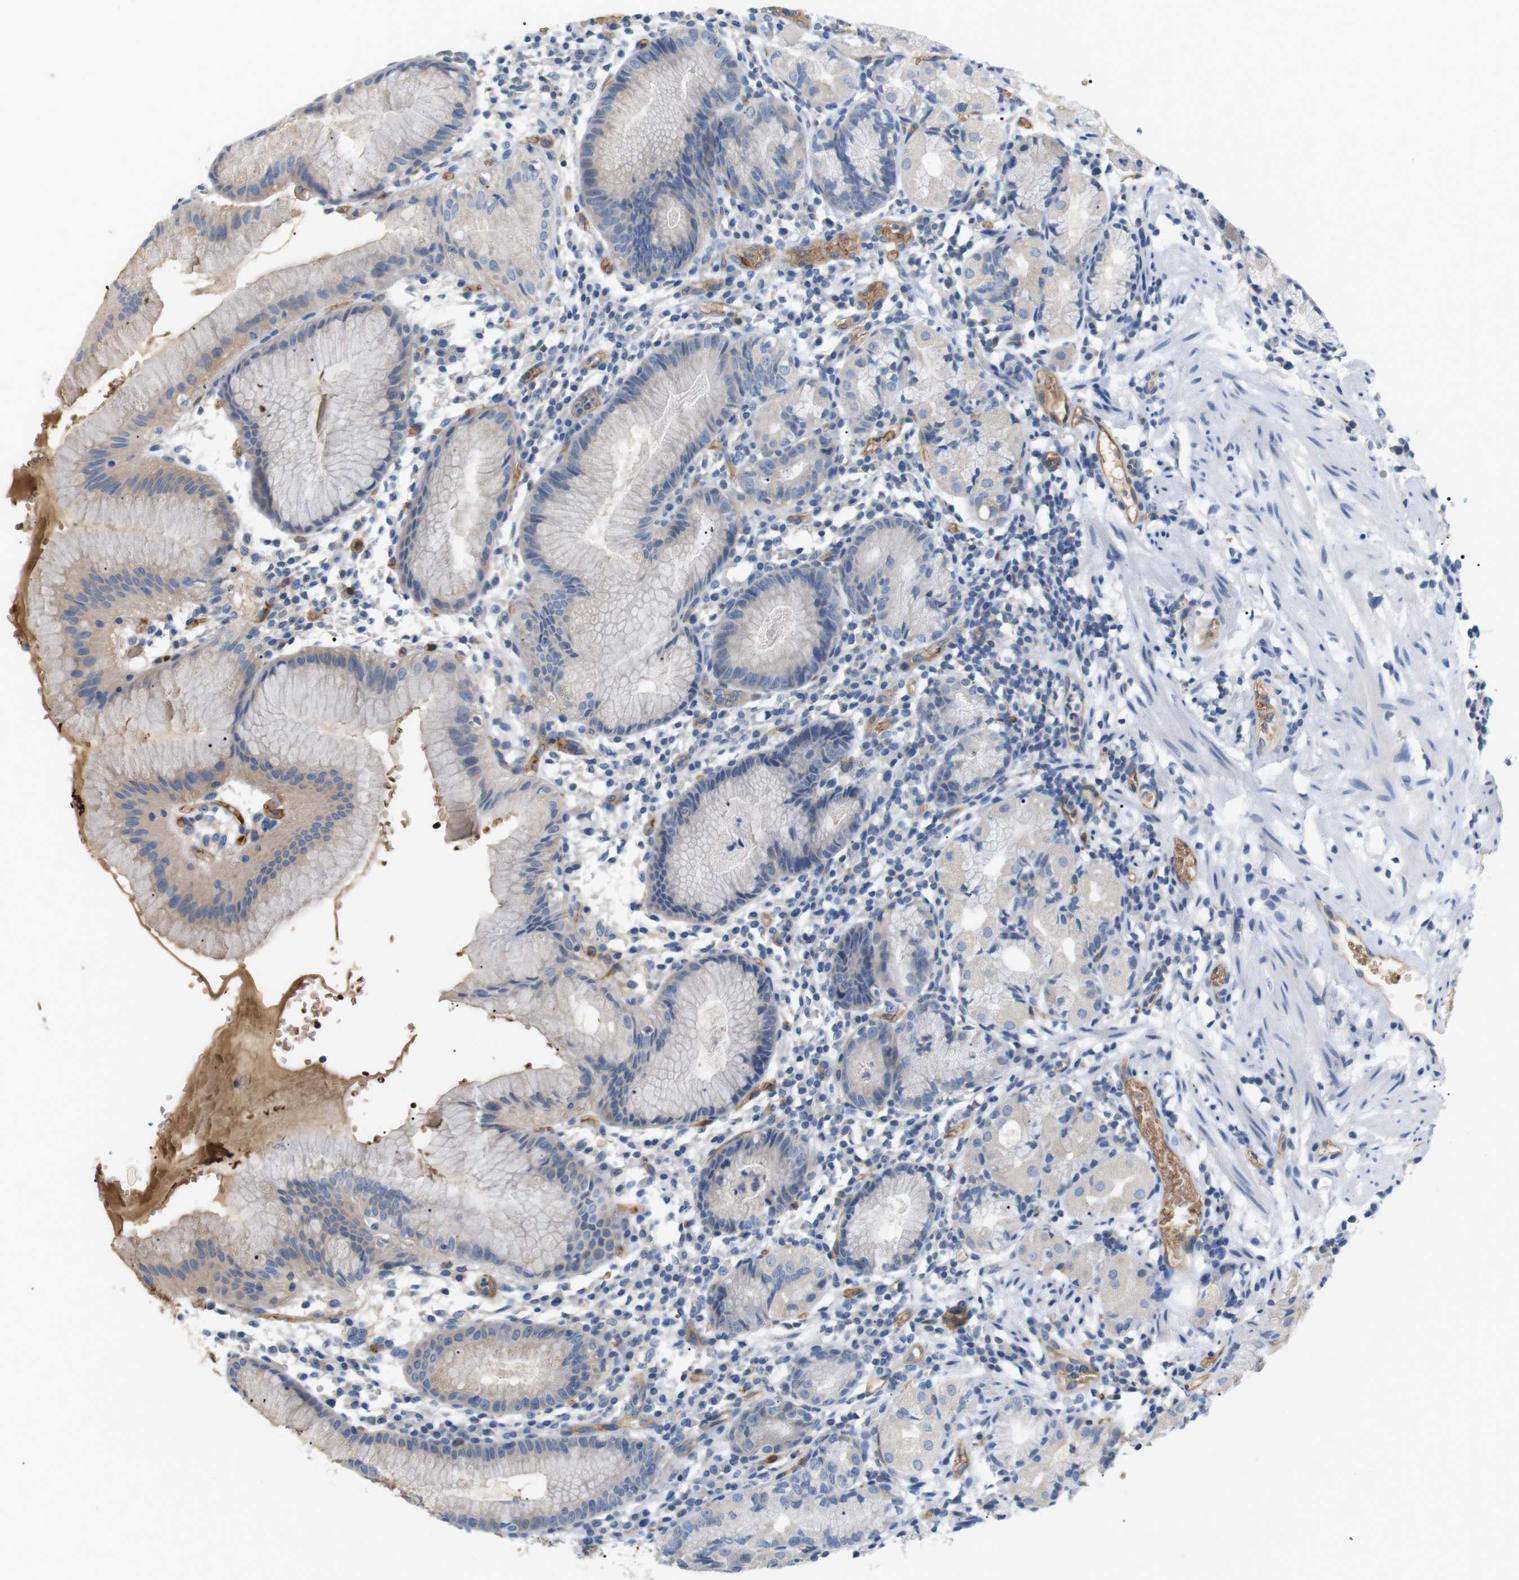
{"staining": {"intensity": "moderate", "quantity": "<25%", "location": "cytoplasmic/membranous"}, "tissue": "stomach", "cell_type": "Glandular cells", "image_type": "normal", "snomed": [{"axis": "morphology", "description": "Normal tissue, NOS"}, {"axis": "topography", "description": "Stomach"}, {"axis": "topography", "description": "Stomach, lower"}], "caption": "IHC photomicrograph of unremarkable stomach: stomach stained using immunohistochemistry reveals low levels of moderate protein expression localized specifically in the cytoplasmic/membranous of glandular cells, appearing as a cytoplasmic/membranous brown color.", "gene": "ADCY10", "patient": {"sex": "female", "age": 75}}